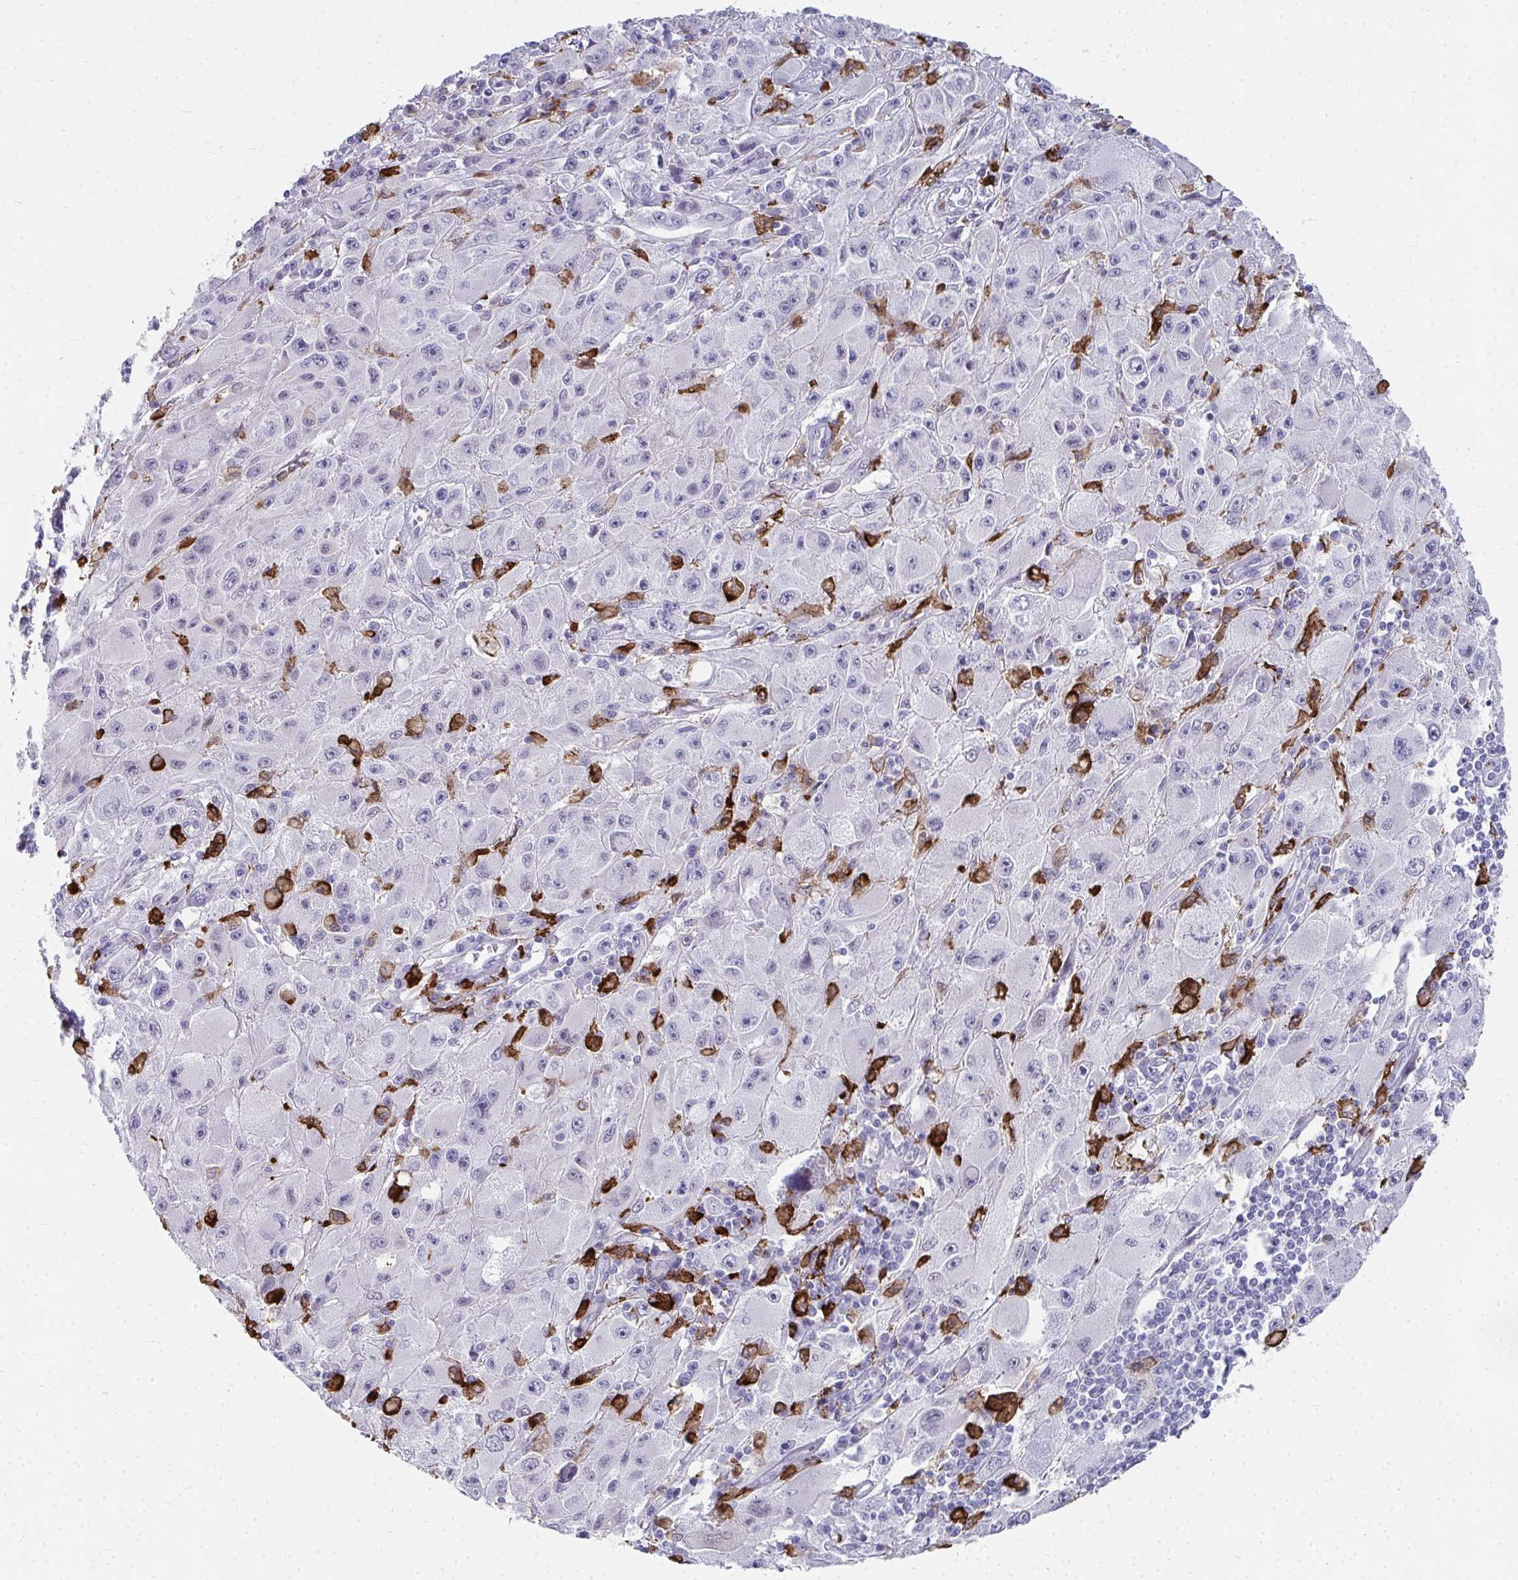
{"staining": {"intensity": "negative", "quantity": "none", "location": "none"}, "tissue": "melanoma", "cell_type": "Tumor cells", "image_type": "cancer", "snomed": [{"axis": "morphology", "description": "Malignant melanoma, Metastatic site"}, {"axis": "topography", "description": "Skin"}], "caption": "An image of malignant melanoma (metastatic site) stained for a protein displays no brown staining in tumor cells. (Immunohistochemistry (ihc), brightfield microscopy, high magnification).", "gene": "CD163", "patient": {"sex": "male", "age": 53}}